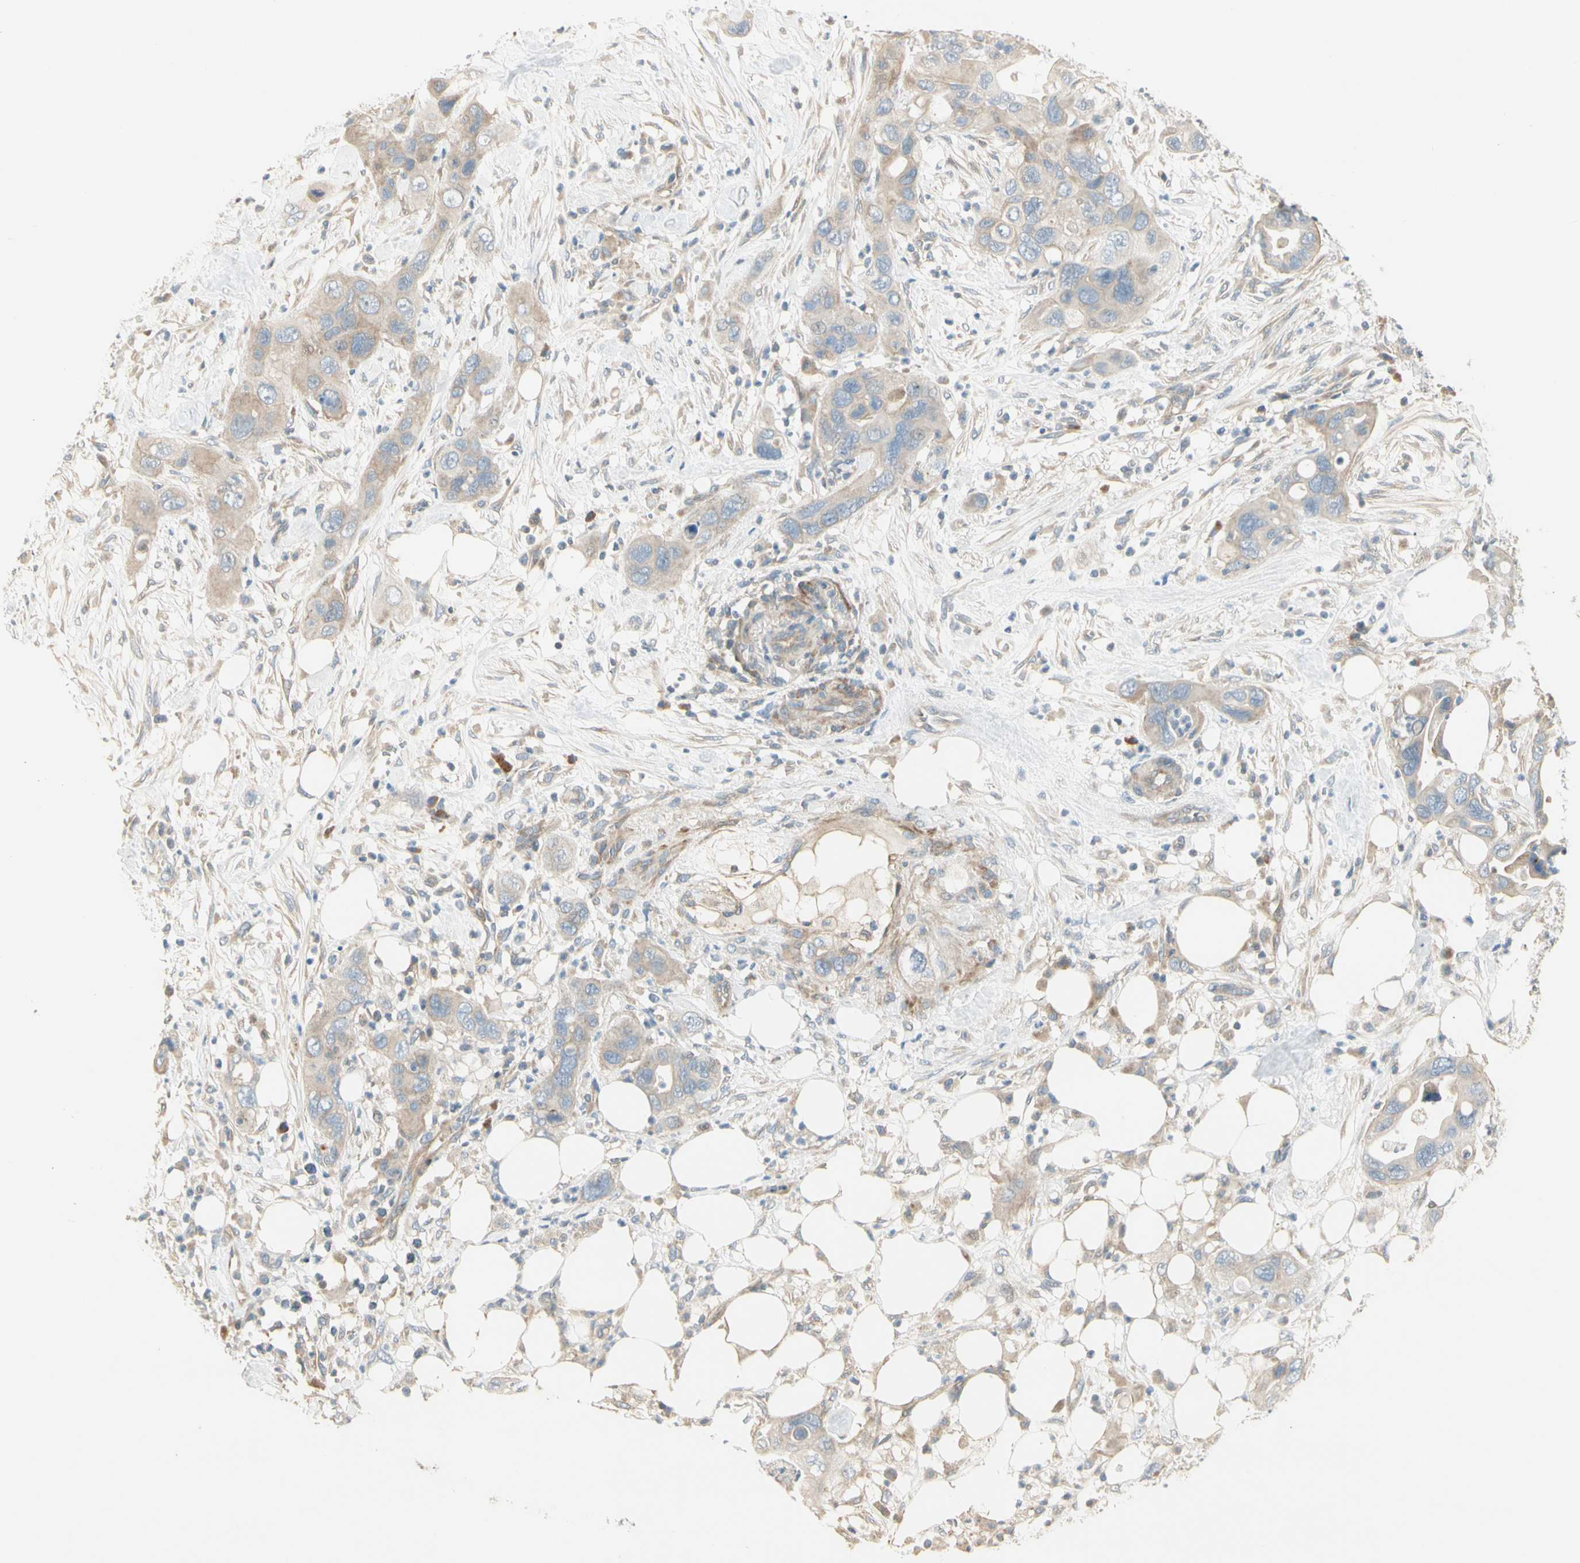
{"staining": {"intensity": "weak", "quantity": ">75%", "location": "cytoplasmic/membranous"}, "tissue": "pancreatic cancer", "cell_type": "Tumor cells", "image_type": "cancer", "snomed": [{"axis": "morphology", "description": "Adenocarcinoma, NOS"}, {"axis": "topography", "description": "Pancreas"}], "caption": "Immunohistochemistry staining of adenocarcinoma (pancreatic), which exhibits low levels of weak cytoplasmic/membranous staining in about >75% of tumor cells indicating weak cytoplasmic/membranous protein staining. The staining was performed using DAB (3,3'-diaminobenzidine) (brown) for protein detection and nuclei were counterstained in hematoxylin (blue).", "gene": "ADGRA3", "patient": {"sex": "female", "age": 71}}